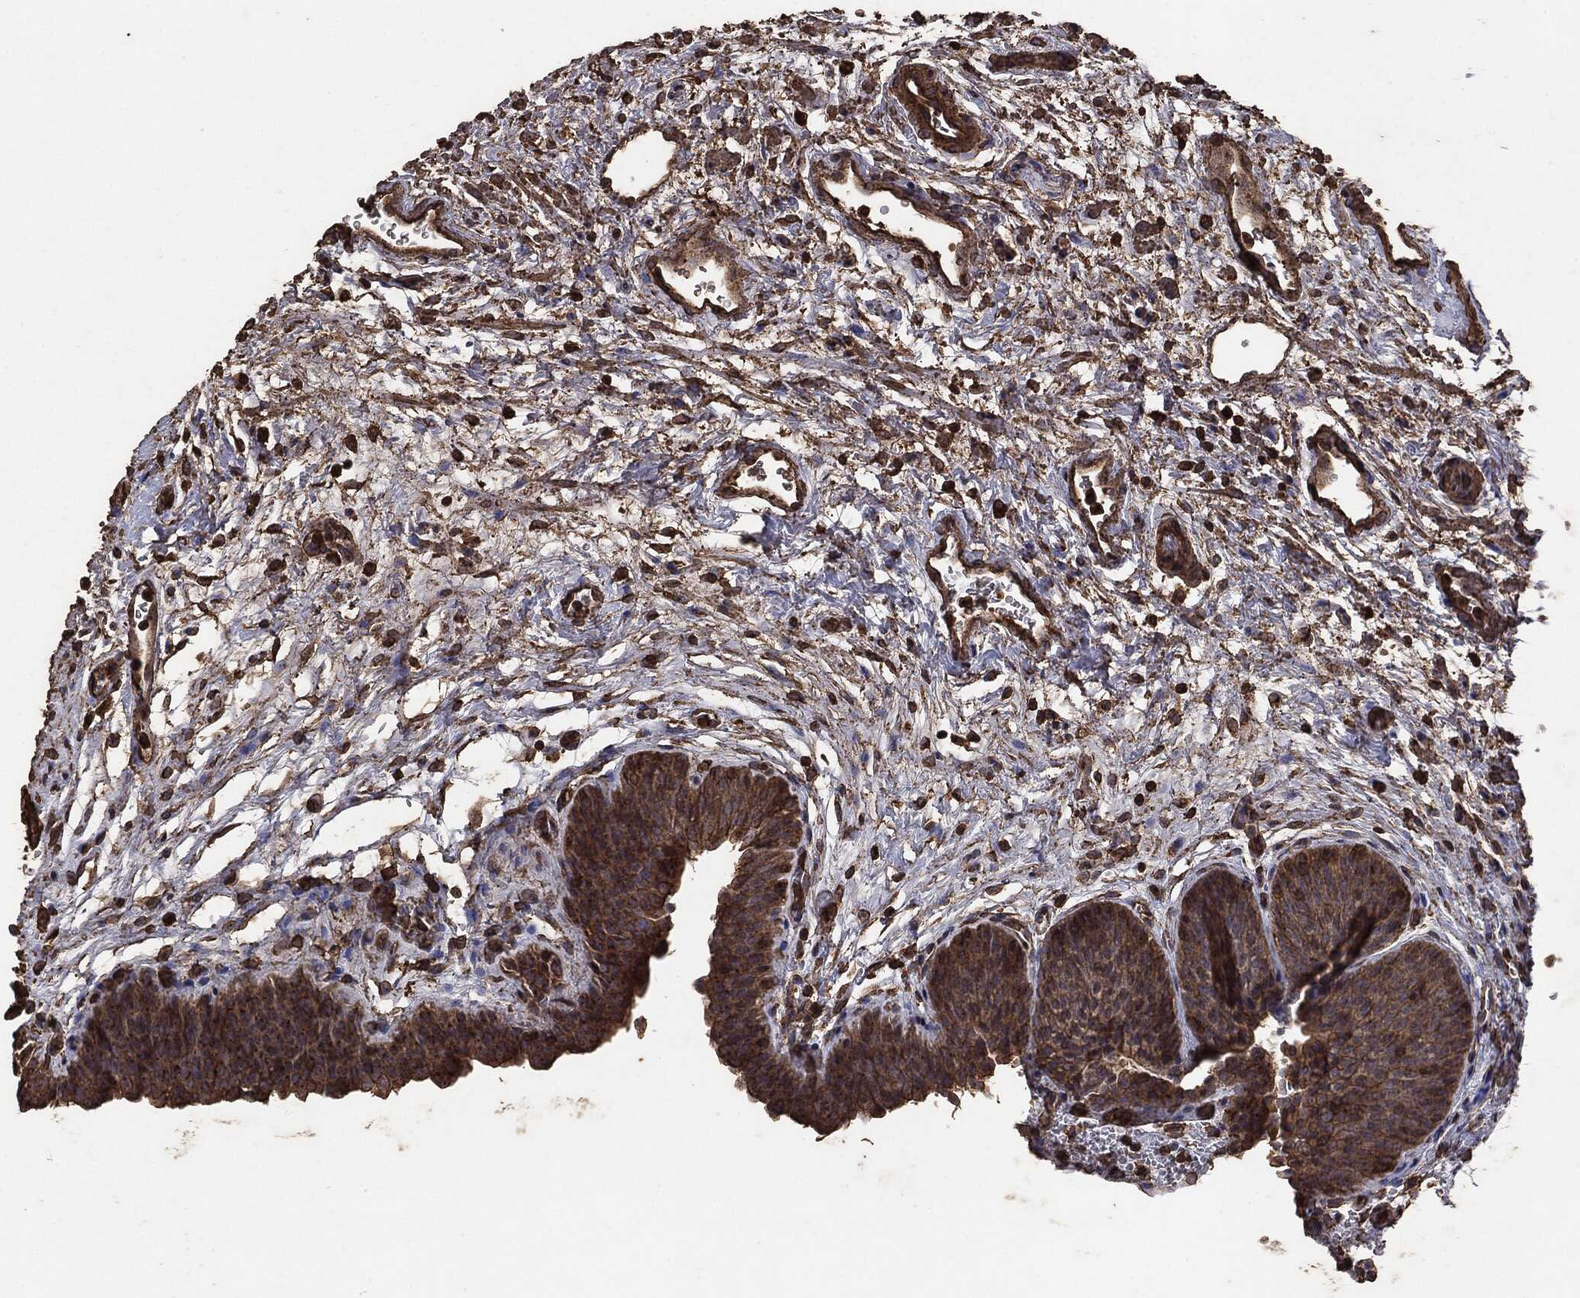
{"staining": {"intensity": "moderate", "quantity": ">75%", "location": "cytoplasmic/membranous"}, "tissue": "urinary bladder", "cell_type": "Urothelial cells", "image_type": "normal", "snomed": [{"axis": "morphology", "description": "Normal tissue, NOS"}, {"axis": "topography", "description": "Urinary bladder"}], "caption": "Urinary bladder stained with DAB IHC shows medium levels of moderate cytoplasmic/membranous staining in approximately >75% of urothelial cells.", "gene": "MTOR", "patient": {"sex": "male", "age": 37}}